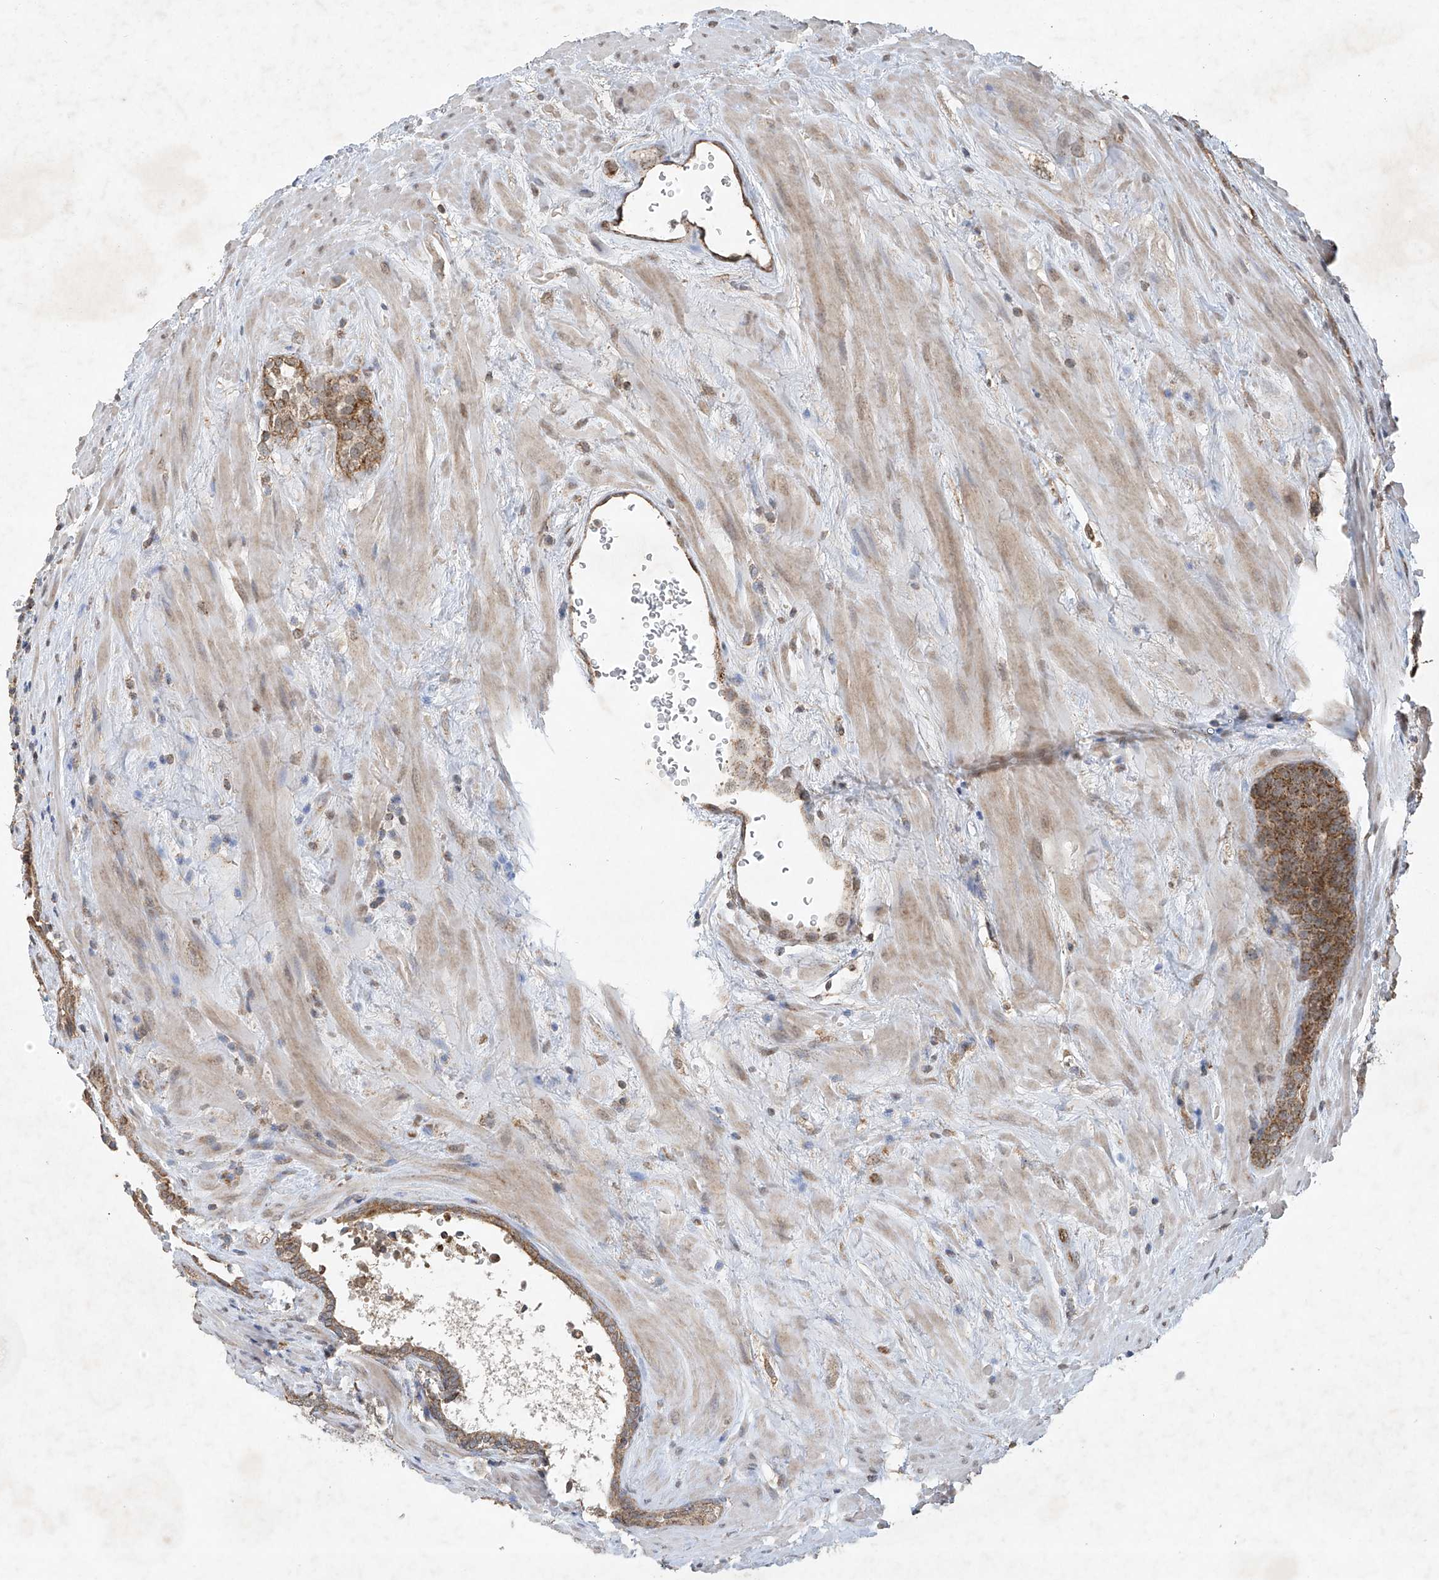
{"staining": {"intensity": "moderate", "quantity": "<25%", "location": "cytoplasmic/membranous"}, "tissue": "prostate cancer", "cell_type": "Tumor cells", "image_type": "cancer", "snomed": [{"axis": "morphology", "description": "Adenocarcinoma, Low grade"}, {"axis": "topography", "description": "Prostate"}], "caption": "This is a photomicrograph of immunohistochemistry (IHC) staining of prostate low-grade adenocarcinoma, which shows moderate positivity in the cytoplasmic/membranous of tumor cells.", "gene": "UQCC1", "patient": {"sex": "male", "age": 67}}